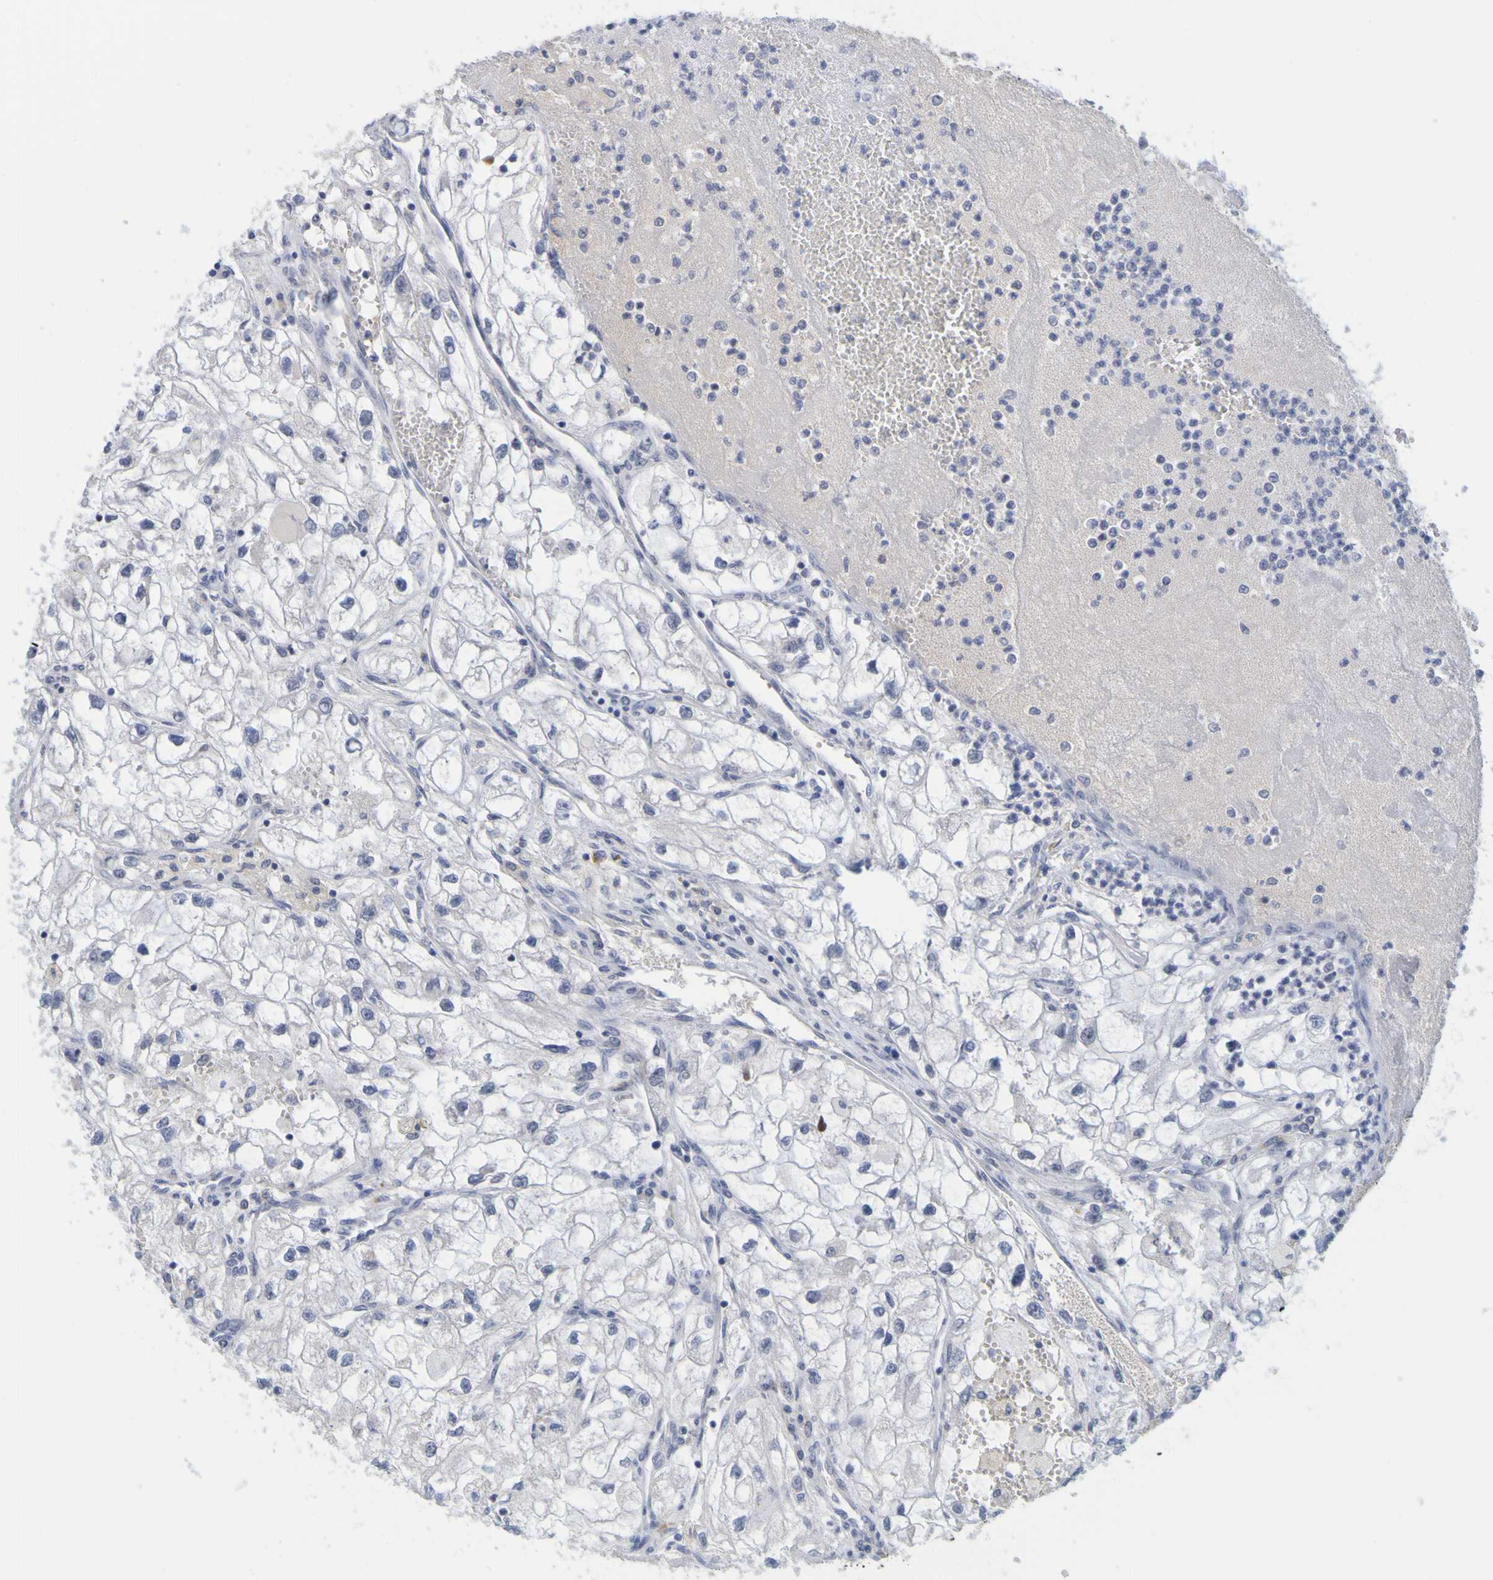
{"staining": {"intensity": "negative", "quantity": "none", "location": "none"}, "tissue": "renal cancer", "cell_type": "Tumor cells", "image_type": "cancer", "snomed": [{"axis": "morphology", "description": "Adenocarcinoma, NOS"}, {"axis": "topography", "description": "Kidney"}], "caption": "Human renal cancer stained for a protein using immunohistochemistry (IHC) demonstrates no staining in tumor cells.", "gene": "ENDOU", "patient": {"sex": "female", "age": 70}}